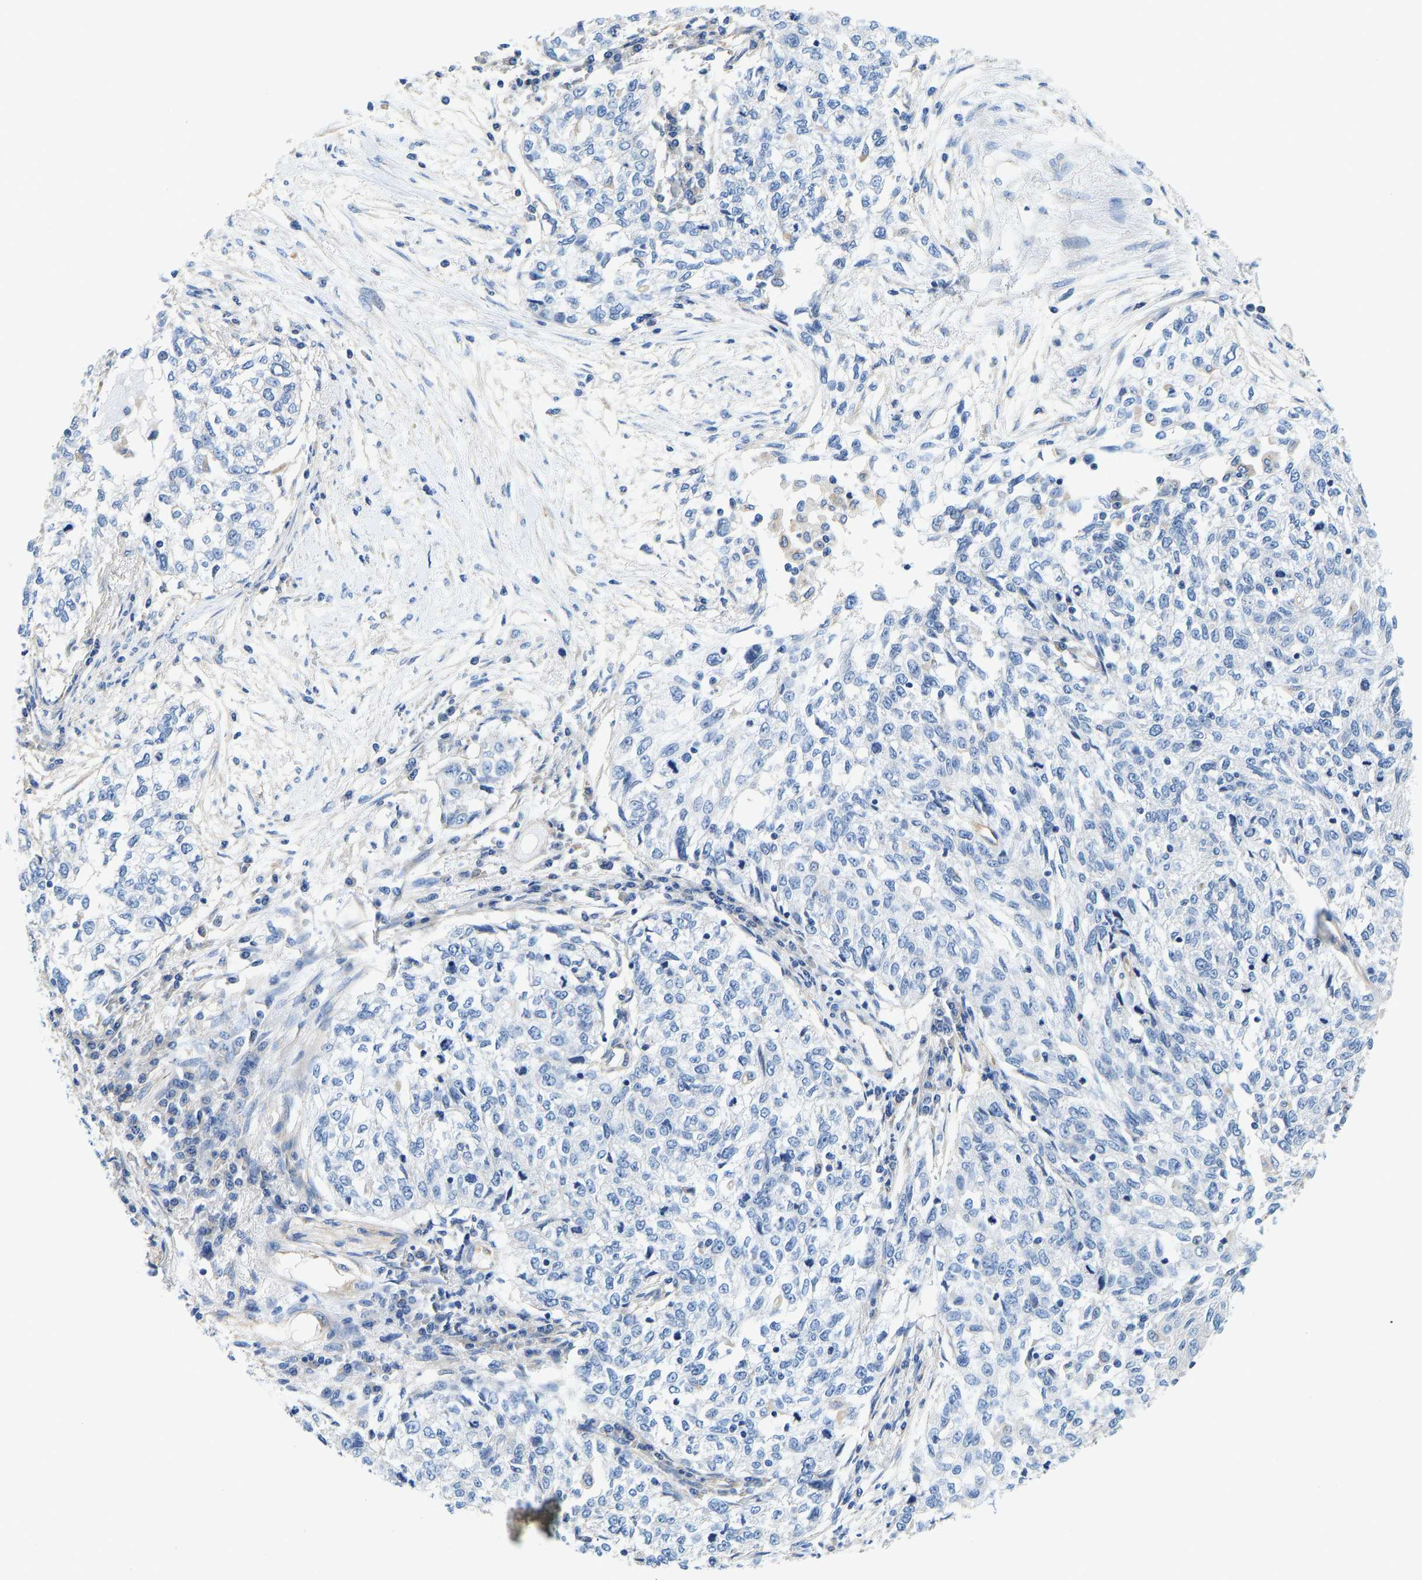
{"staining": {"intensity": "negative", "quantity": "none", "location": "none"}, "tissue": "cervical cancer", "cell_type": "Tumor cells", "image_type": "cancer", "snomed": [{"axis": "morphology", "description": "Squamous cell carcinoma, NOS"}, {"axis": "topography", "description": "Cervix"}], "caption": "DAB (3,3'-diaminobenzidine) immunohistochemical staining of human cervical cancer exhibits no significant staining in tumor cells.", "gene": "CHAD", "patient": {"sex": "female", "age": 57}}